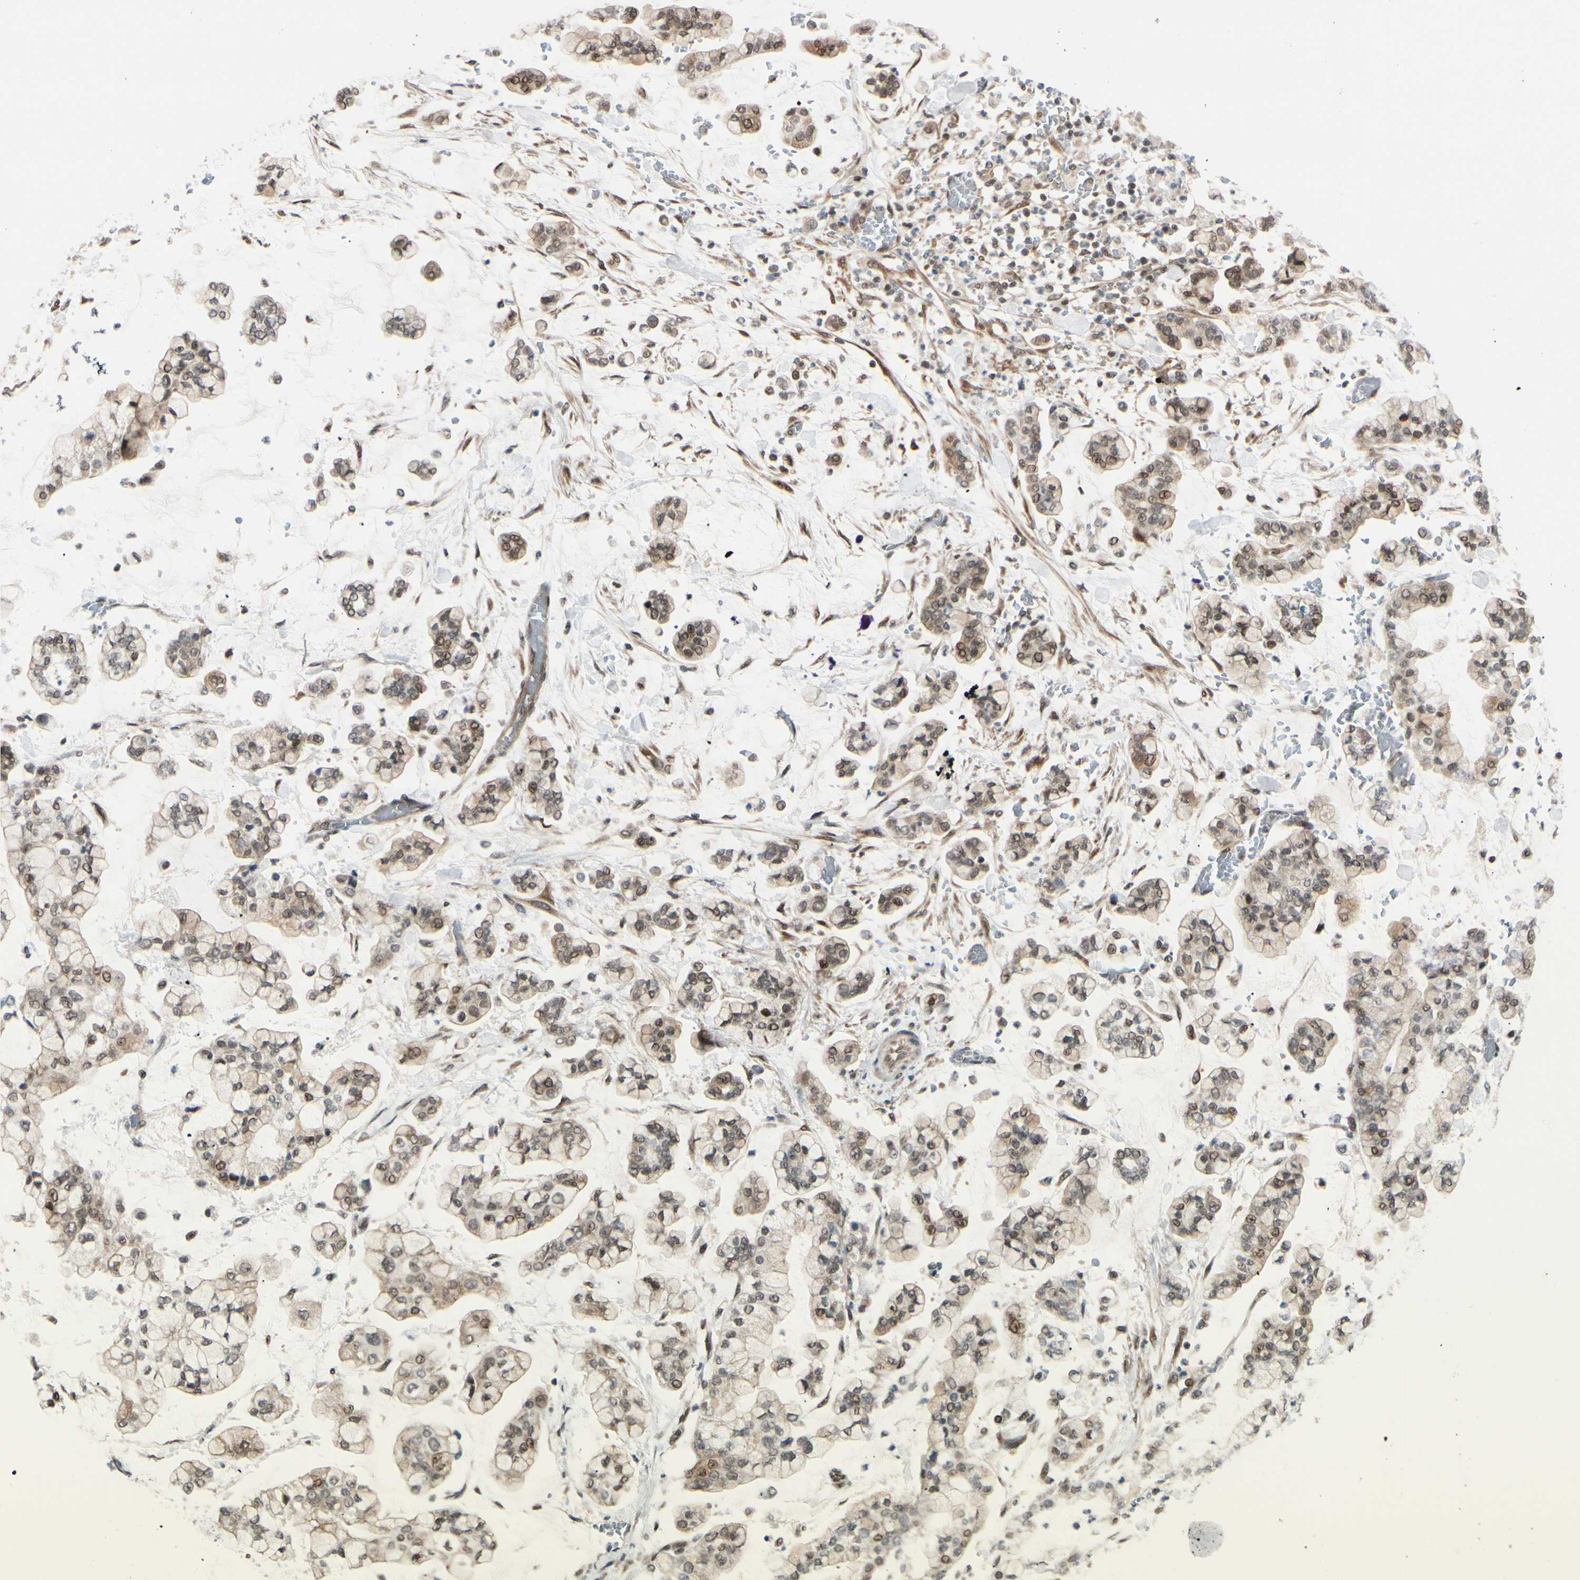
{"staining": {"intensity": "weak", "quantity": ">75%", "location": "cytoplasmic/membranous"}, "tissue": "stomach cancer", "cell_type": "Tumor cells", "image_type": "cancer", "snomed": [{"axis": "morphology", "description": "Normal tissue, NOS"}, {"axis": "morphology", "description": "Adenocarcinoma, NOS"}, {"axis": "topography", "description": "Stomach, upper"}, {"axis": "topography", "description": "Stomach"}], "caption": "A micrograph showing weak cytoplasmic/membranous expression in approximately >75% of tumor cells in stomach cancer, as visualized by brown immunohistochemical staining.", "gene": "BRMS1", "patient": {"sex": "male", "age": 76}}